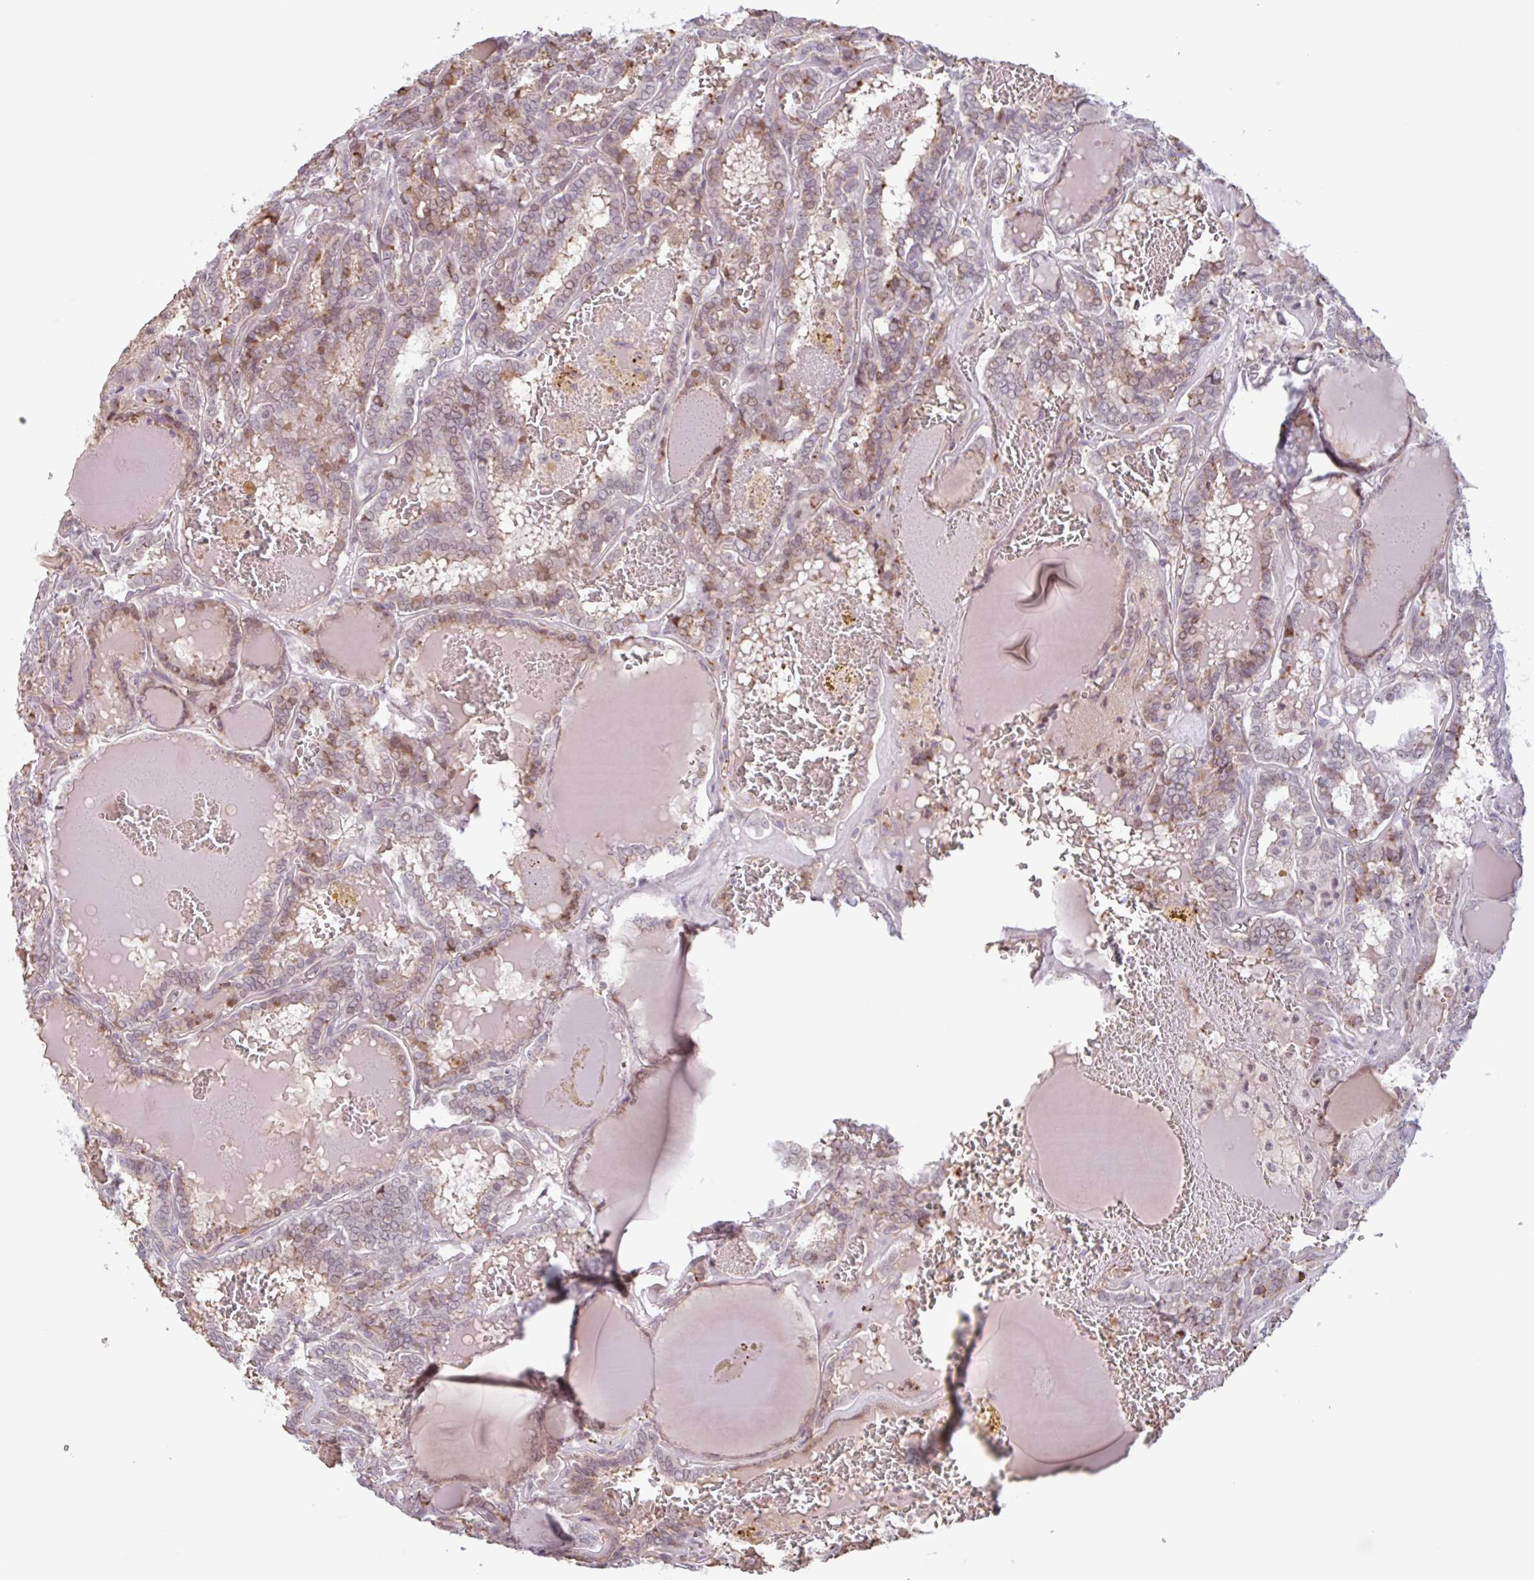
{"staining": {"intensity": "weak", "quantity": "25%-75%", "location": "cytoplasmic/membranous,nuclear"}, "tissue": "thyroid cancer", "cell_type": "Tumor cells", "image_type": "cancer", "snomed": [{"axis": "morphology", "description": "Papillary adenocarcinoma, NOS"}, {"axis": "topography", "description": "Thyroid gland"}], "caption": "A low amount of weak cytoplasmic/membranous and nuclear positivity is present in approximately 25%-75% of tumor cells in thyroid cancer tissue.", "gene": "TAF1D", "patient": {"sex": "female", "age": 72}}